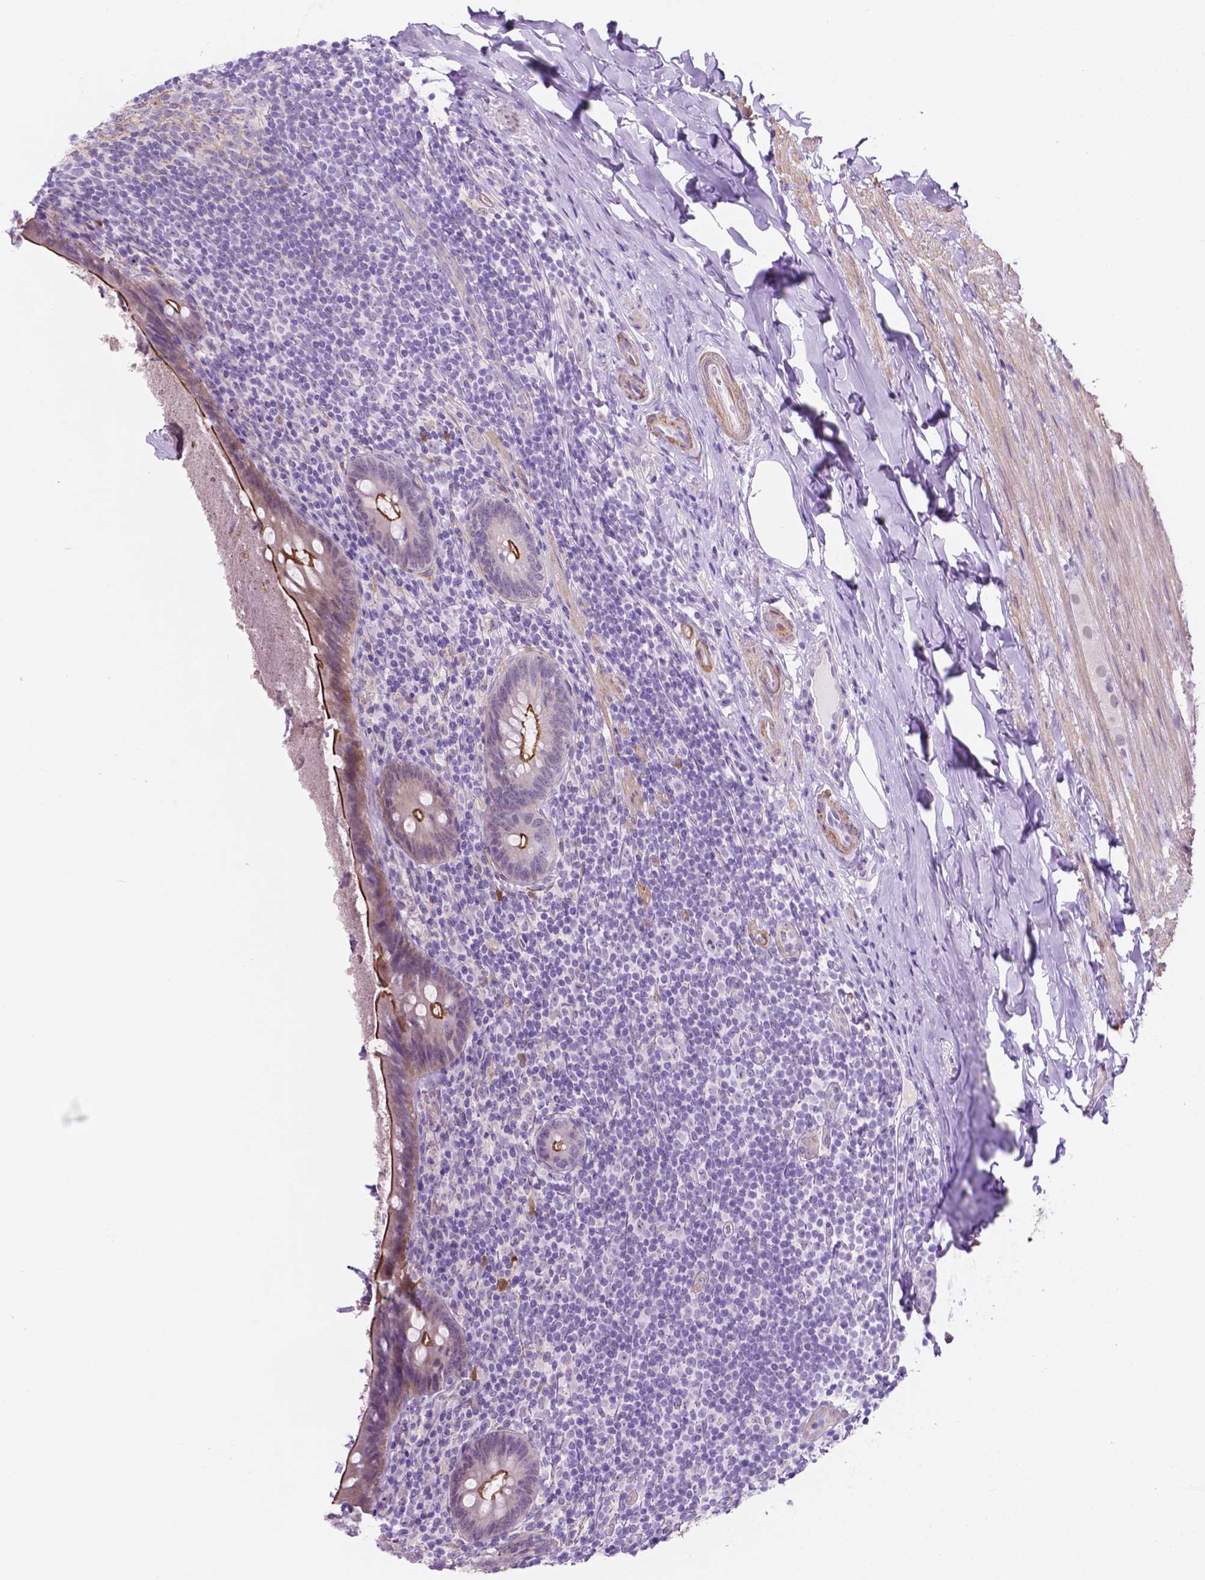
{"staining": {"intensity": "strong", "quantity": ">75%", "location": "cytoplasmic/membranous"}, "tissue": "appendix", "cell_type": "Glandular cells", "image_type": "normal", "snomed": [{"axis": "morphology", "description": "Normal tissue, NOS"}, {"axis": "topography", "description": "Appendix"}], "caption": "Unremarkable appendix was stained to show a protein in brown. There is high levels of strong cytoplasmic/membranous expression in approximately >75% of glandular cells. The staining was performed using DAB to visualize the protein expression in brown, while the nuclei were stained in blue with hematoxylin (Magnification: 20x).", "gene": "ACY3", "patient": {"sex": "male", "age": 47}}